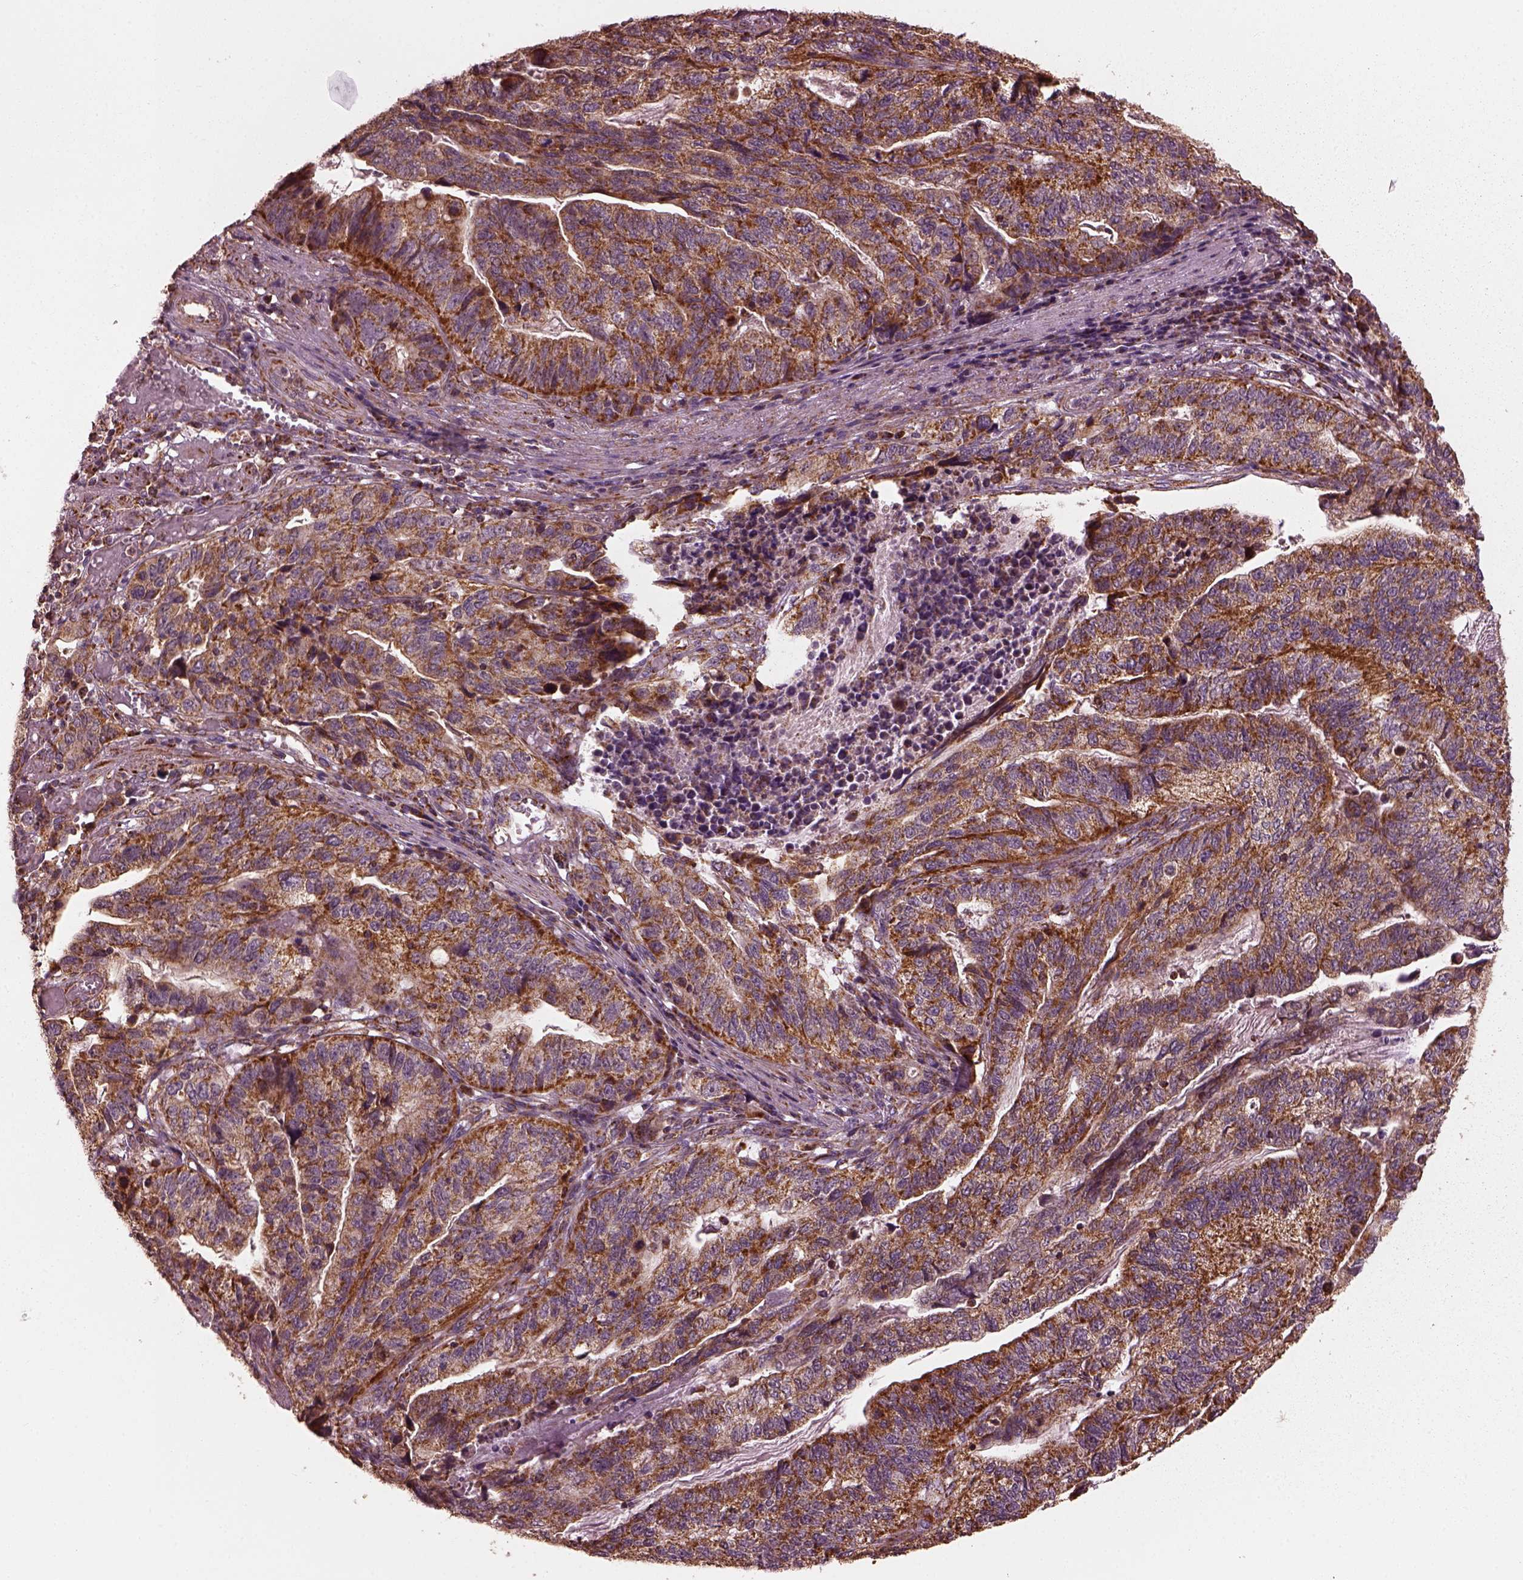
{"staining": {"intensity": "strong", "quantity": ">75%", "location": "cytoplasmic/membranous"}, "tissue": "stomach cancer", "cell_type": "Tumor cells", "image_type": "cancer", "snomed": [{"axis": "morphology", "description": "Adenocarcinoma, NOS"}, {"axis": "topography", "description": "Stomach, upper"}], "caption": "An image of stomach cancer stained for a protein displays strong cytoplasmic/membranous brown staining in tumor cells.", "gene": "NDUFB10", "patient": {"sex": "female", "age": 67}}